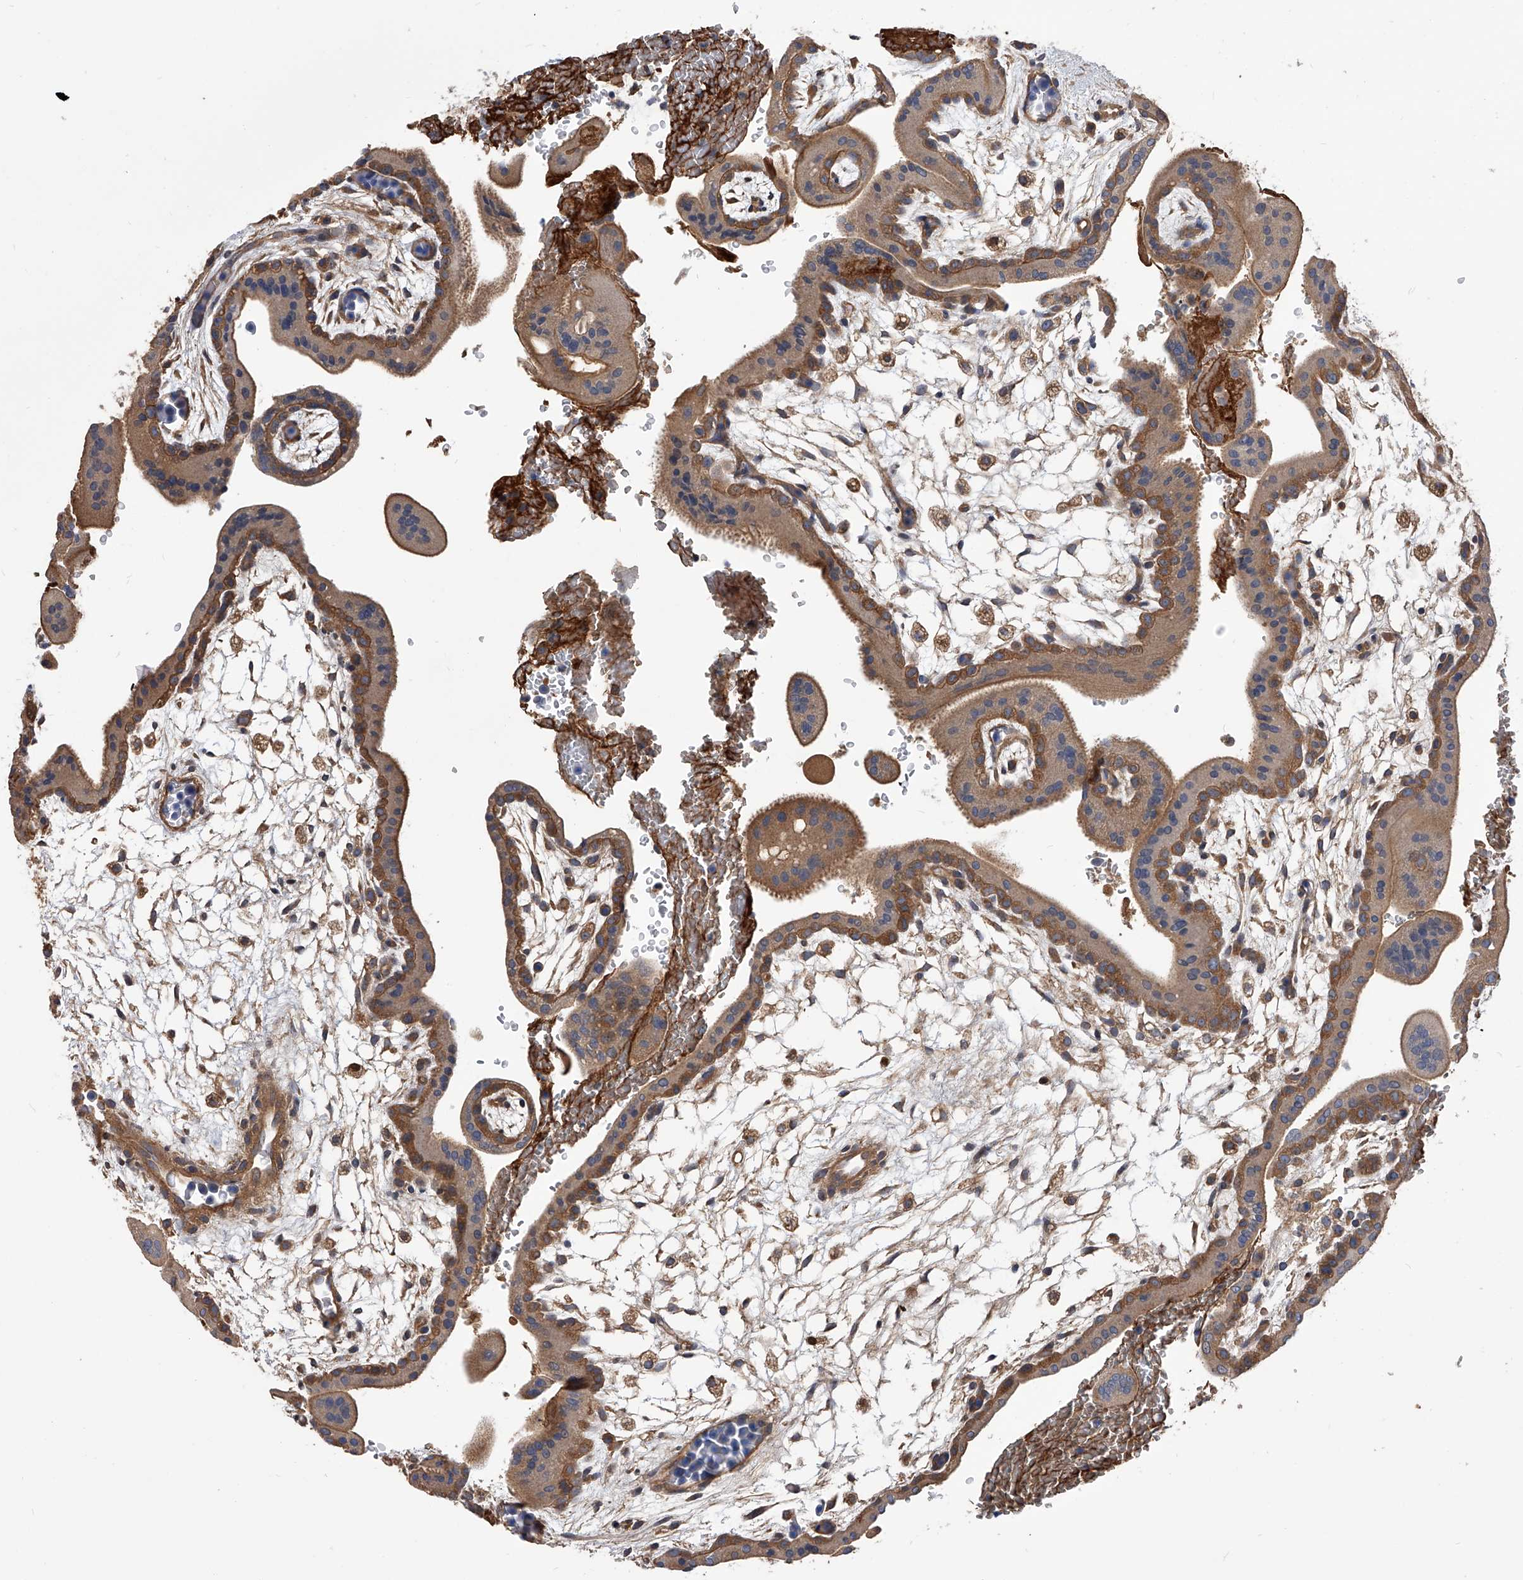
{"staining": {"intensity": "moderate", "quantity": "25%-75%", "location": "cytoplasmic/membranous"}, "tissue": "placenta", "cell_type": "Trophoblastic cells", "image_type": "normal", "snomed": [{"axis": "morphology", "description": "Normal tissue, NOS"}, {"axis": "topography", "description": "Placenta"}], "caption": "DAB (3,3'-diaminobenzidine) immunohistochemical staining of benign human placenta displays moderate cytoplasmic/membranous protein positivity in about 25%-75% of trophoblastic cells. (Stains: DAB in brown, nuclei in blue, Microscopy: brightfield microscopy at high magnification).", "gene": "CUL7", "patient": {"sex": "female", "age": 35}}